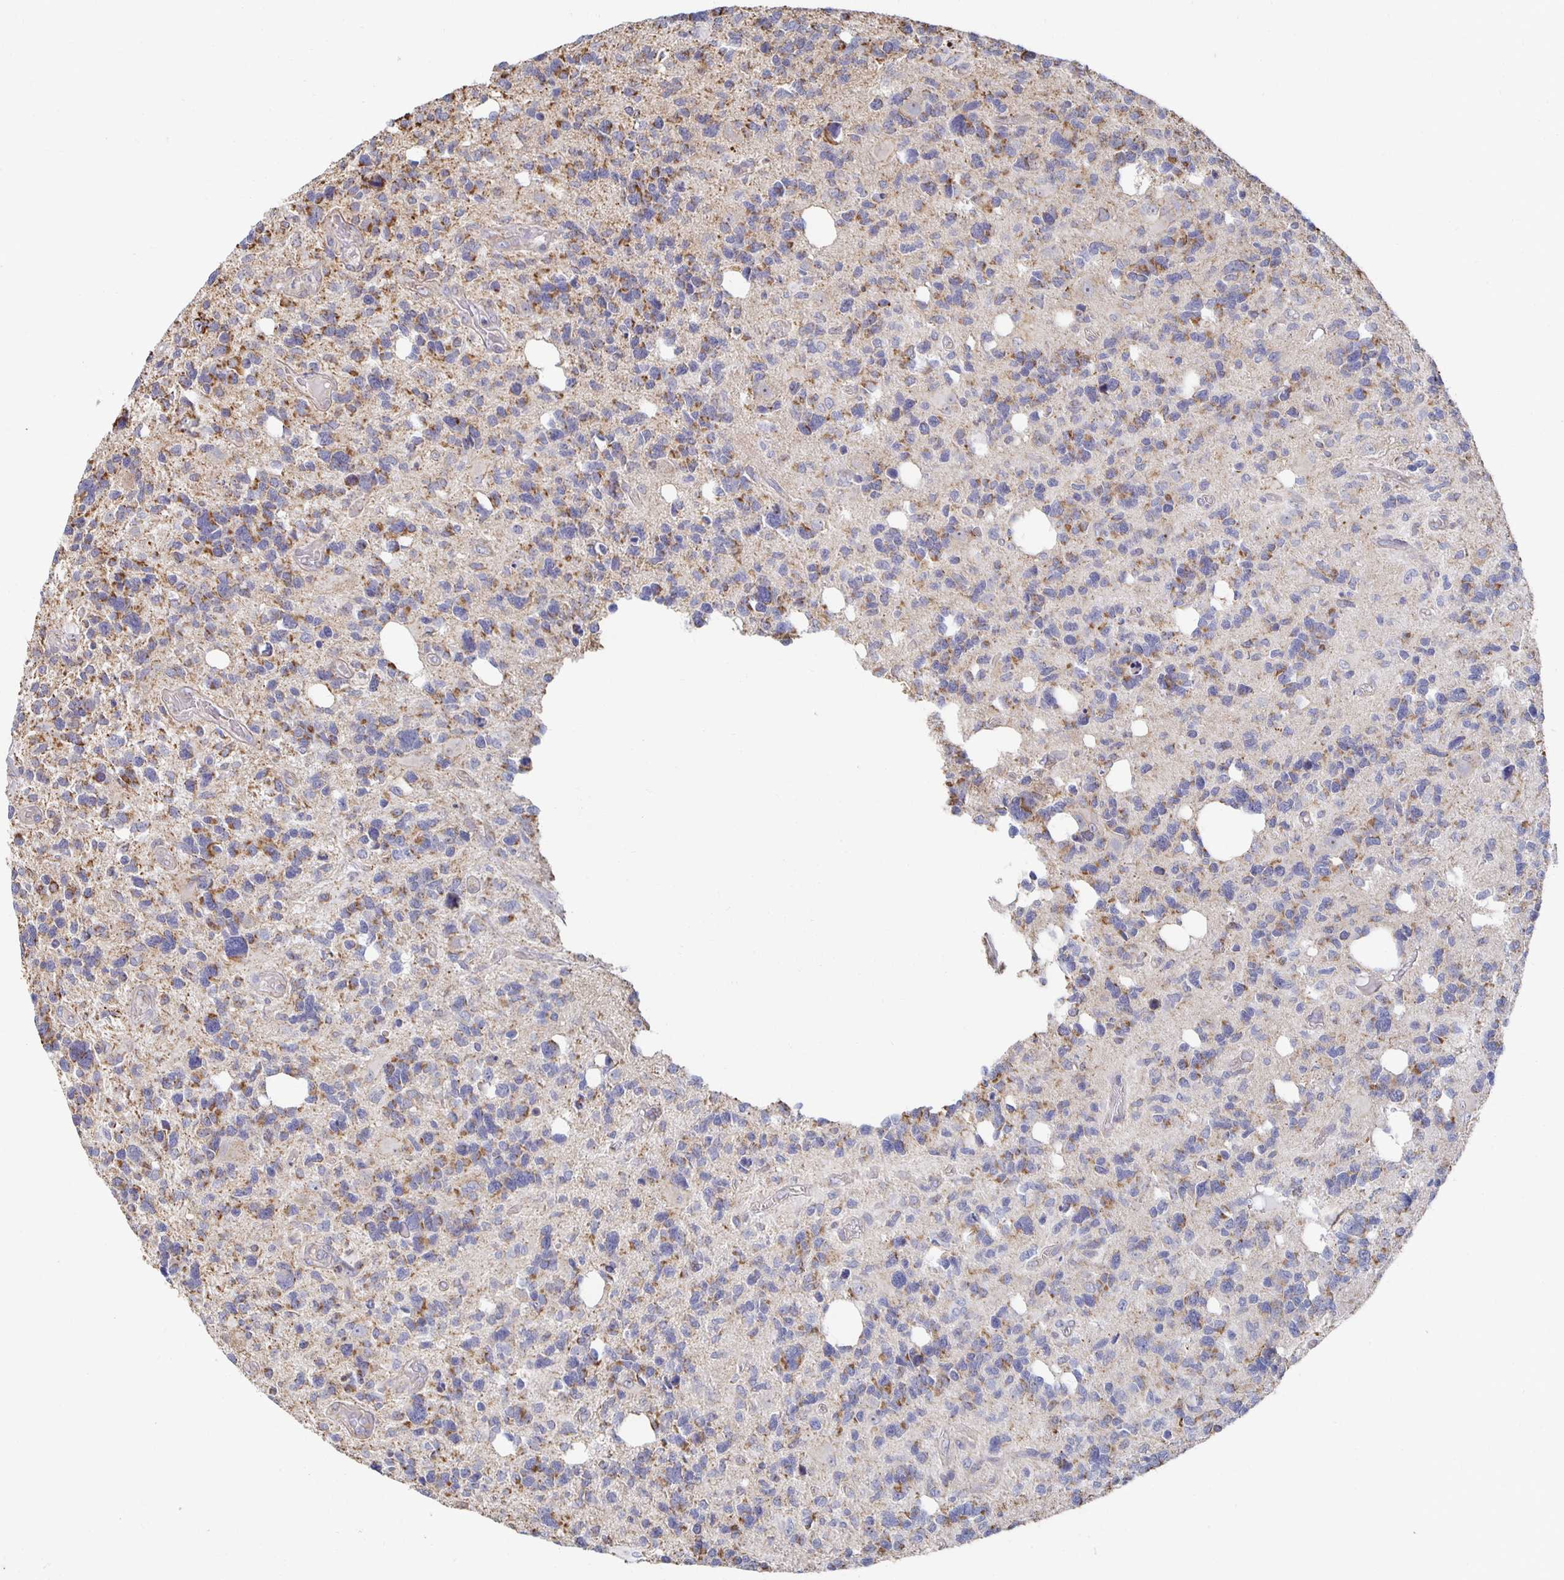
{"staining": {"intensity": "moderate", "quantity": "25%-75%", "location": "cytoplasmic/membranous"}, "tissue": "glioma", "cell_type": "Tumor cells", "image_type": "cancer", "snomed": [{"axis": "morphology", "description": "Glioma, malignant, High grade"}, {"axis": "topography", "description": "Brain"}], "caption": "Human high-grade glioma (malignant) stained for a protein (brown) displays moderate cytoplasmic/membranous positive staining in about 25%-75% of tumor cells.", "gene": "NKX2-8", "patient": {"sex": "male", "age": 49}}